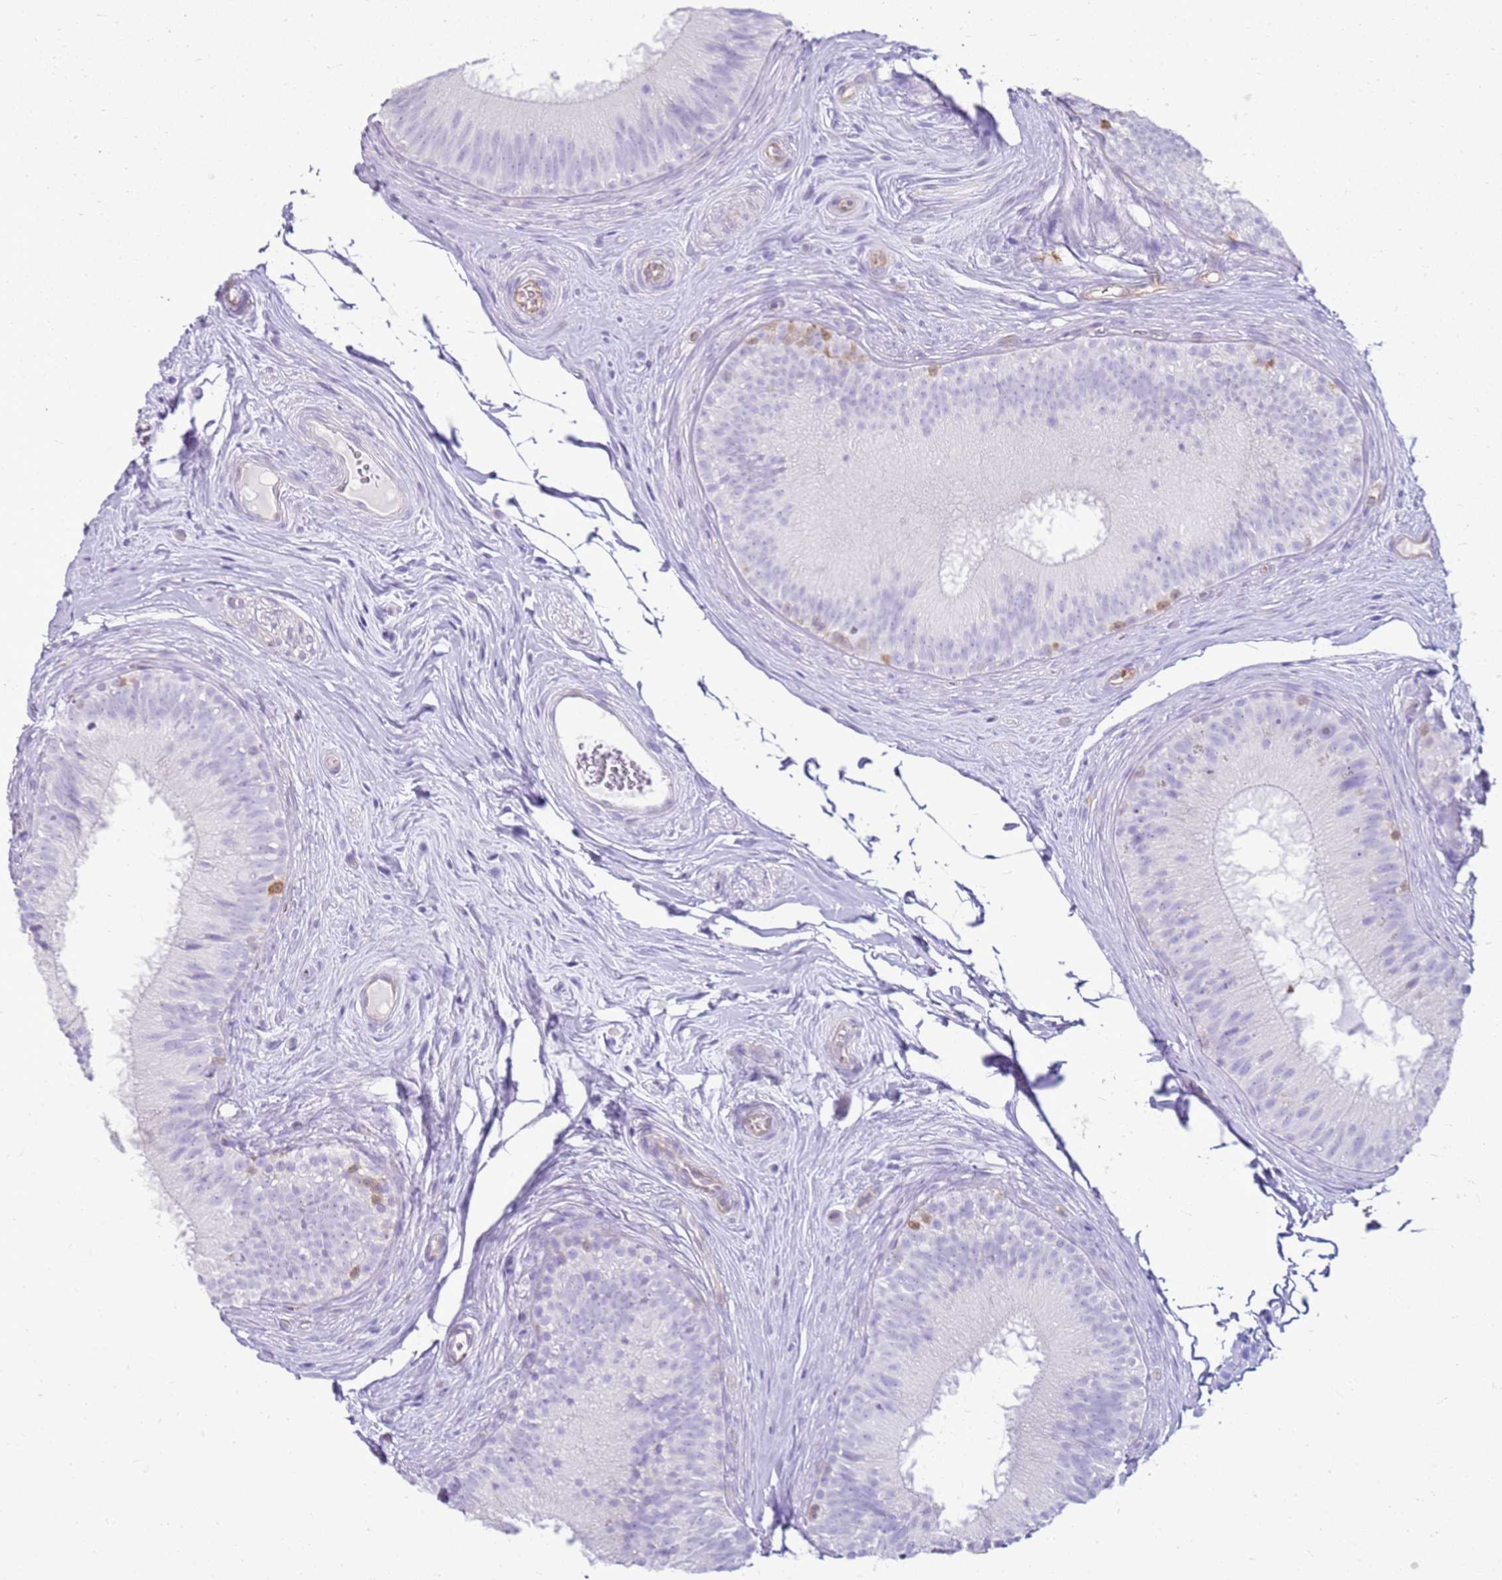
{"staining": {"intensity": "negative", "quantity": "none", "location": "none"}, "tissue": "epididymis", "cell_type": "Glandular cells", "image_type": "normal", "snomed": [{"axis": "morphology", "description": "Normal tissue, NOS"}, {"axis": "topography", "description": "Epididymis"}], "caption": "Glandular cells show no significant staining in normal epididymis. (DAB (3,3'-diaminobenzidine) immunohistochemistry, high magnification).", "gene": "SULT1E1", "patient": {"sex": "male", "age": 34}}